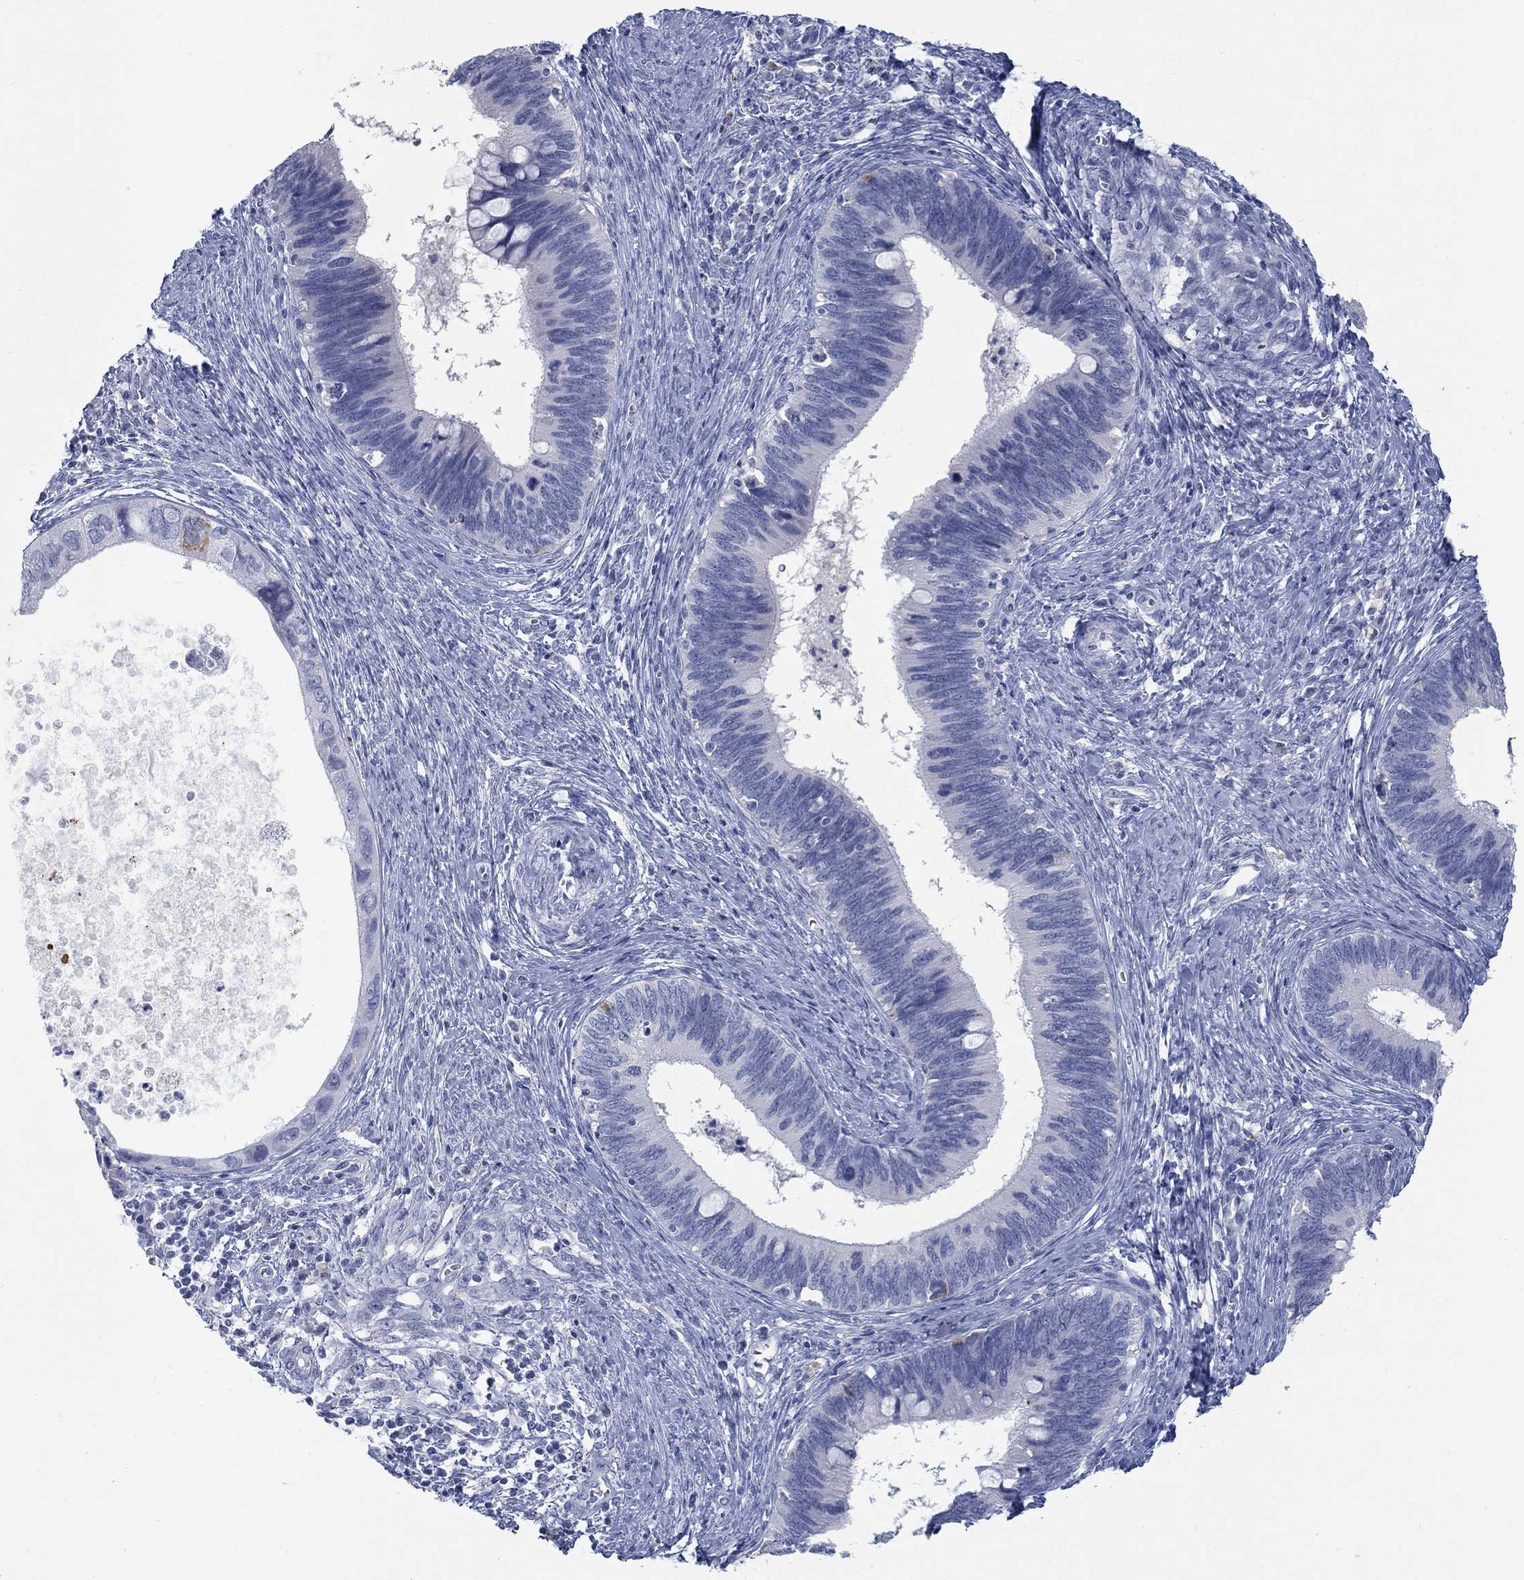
{"staining": {"intensity": "negative", "quantity": "none", "location": "none"}, "tissue": "cervical cancer", "cell_type": "Tumor cells", "image_type": "cancer", "snomed": [{"axis": "morphology", "description": "Adenocarcinoma, NOS"}, {"axis": "topography", "description": "Cervix"}], "caption": "High magnification brightfield microscopy of adenocarcinoma (cervical) stained with DAB (brown) and counterstained with hematoxylin (blue): tumor cells show no significant staining. (IHC, brightfield microscopy, high magnification).", "gene": "RFTN2", "patient": {"sex": "female", "age": 42}}